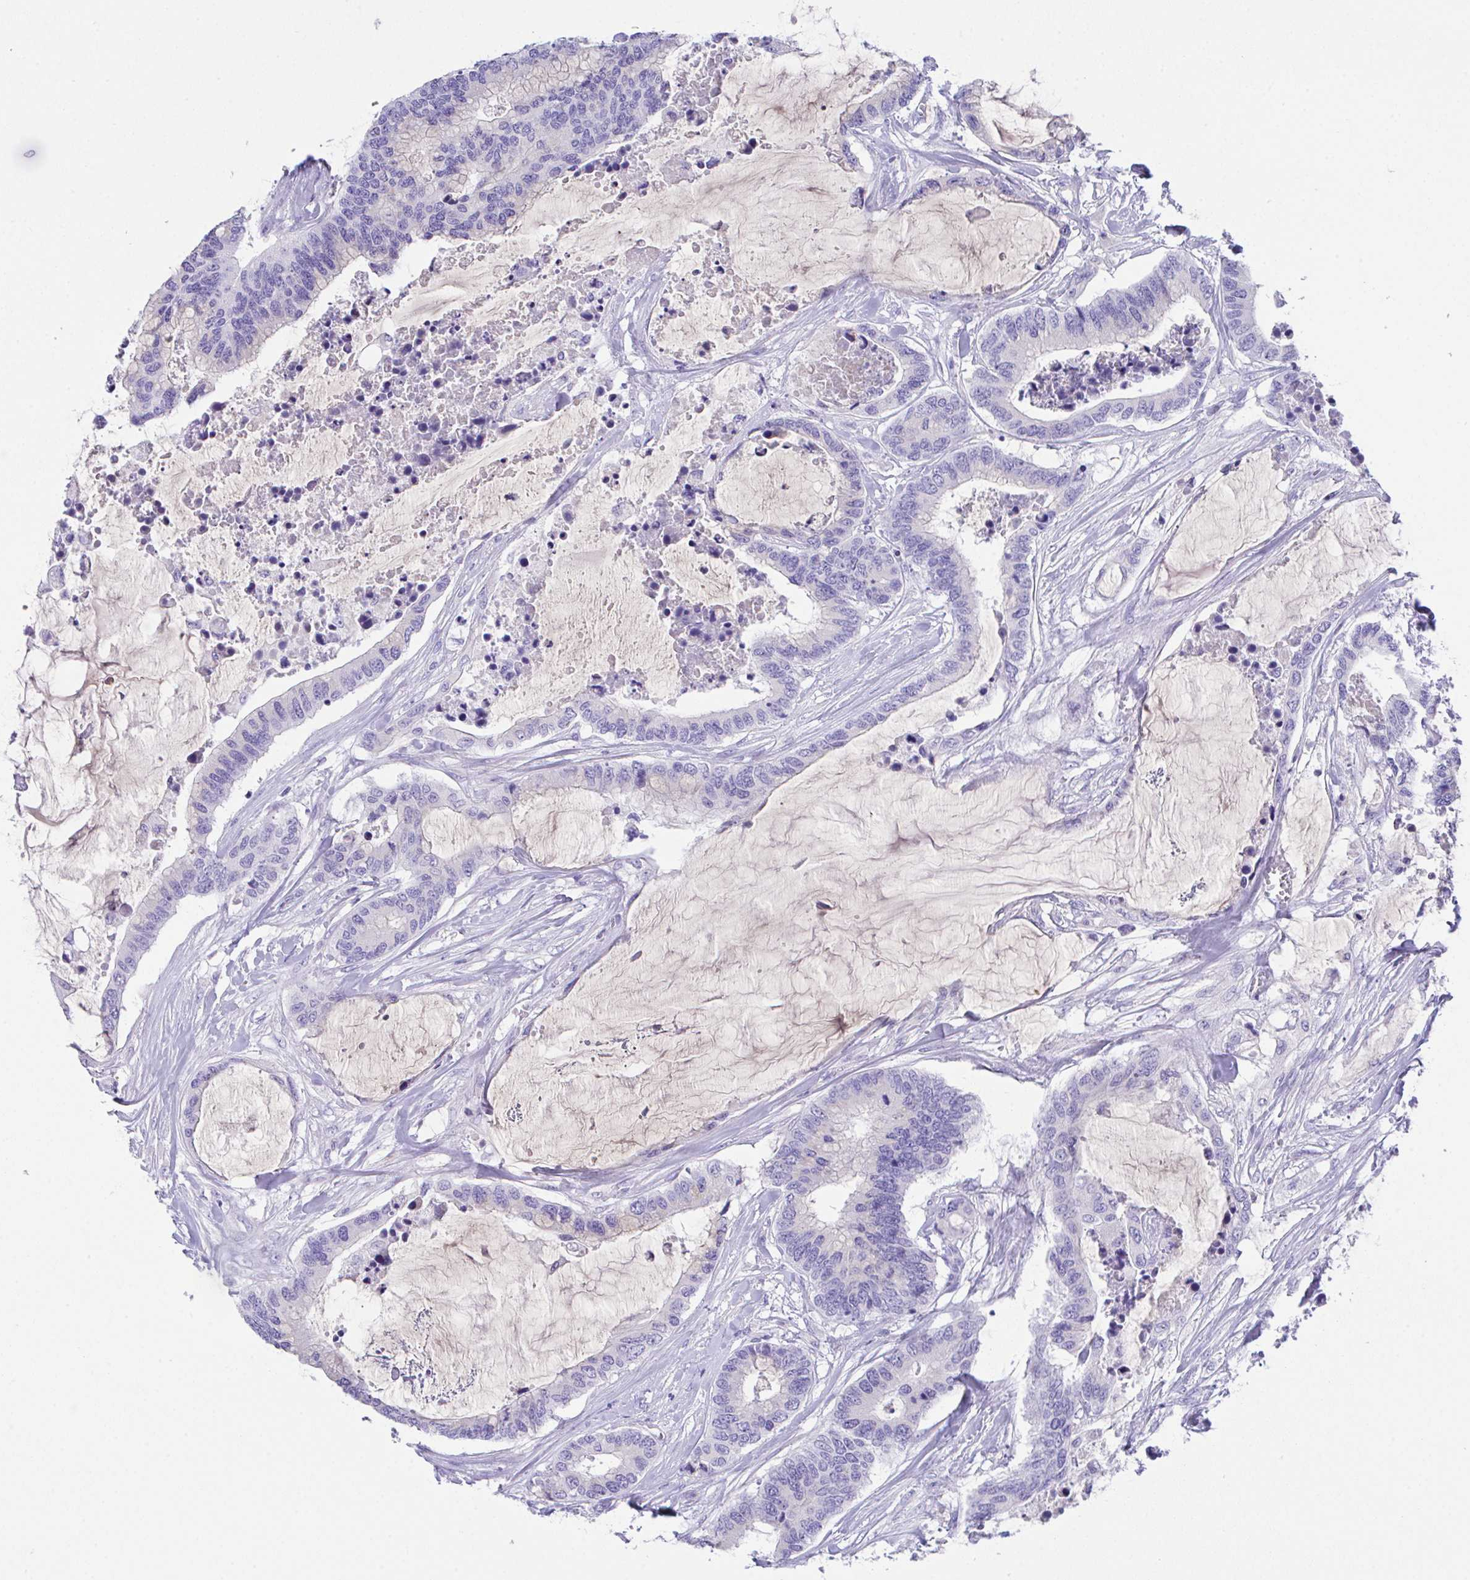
{"staining": {"intensity": "negative", "quantity": "none", "location": "none"}, "tissue": "colorectal cancer", "cell_type": "Tumor cells", "image_type": "cancer", "snomed": [{"axis": "morphology", "description": "Adenocarcinoma, NOS"}, {"axis": "topography", "description": "Rectum"}], "caption": "Immunohistochemistry (IHC) of human colorectal adenocarcinoma displays no expression in tumor cells.", "gene": "SLC16A6", "patient": {"sex": "female", "age": 59}}